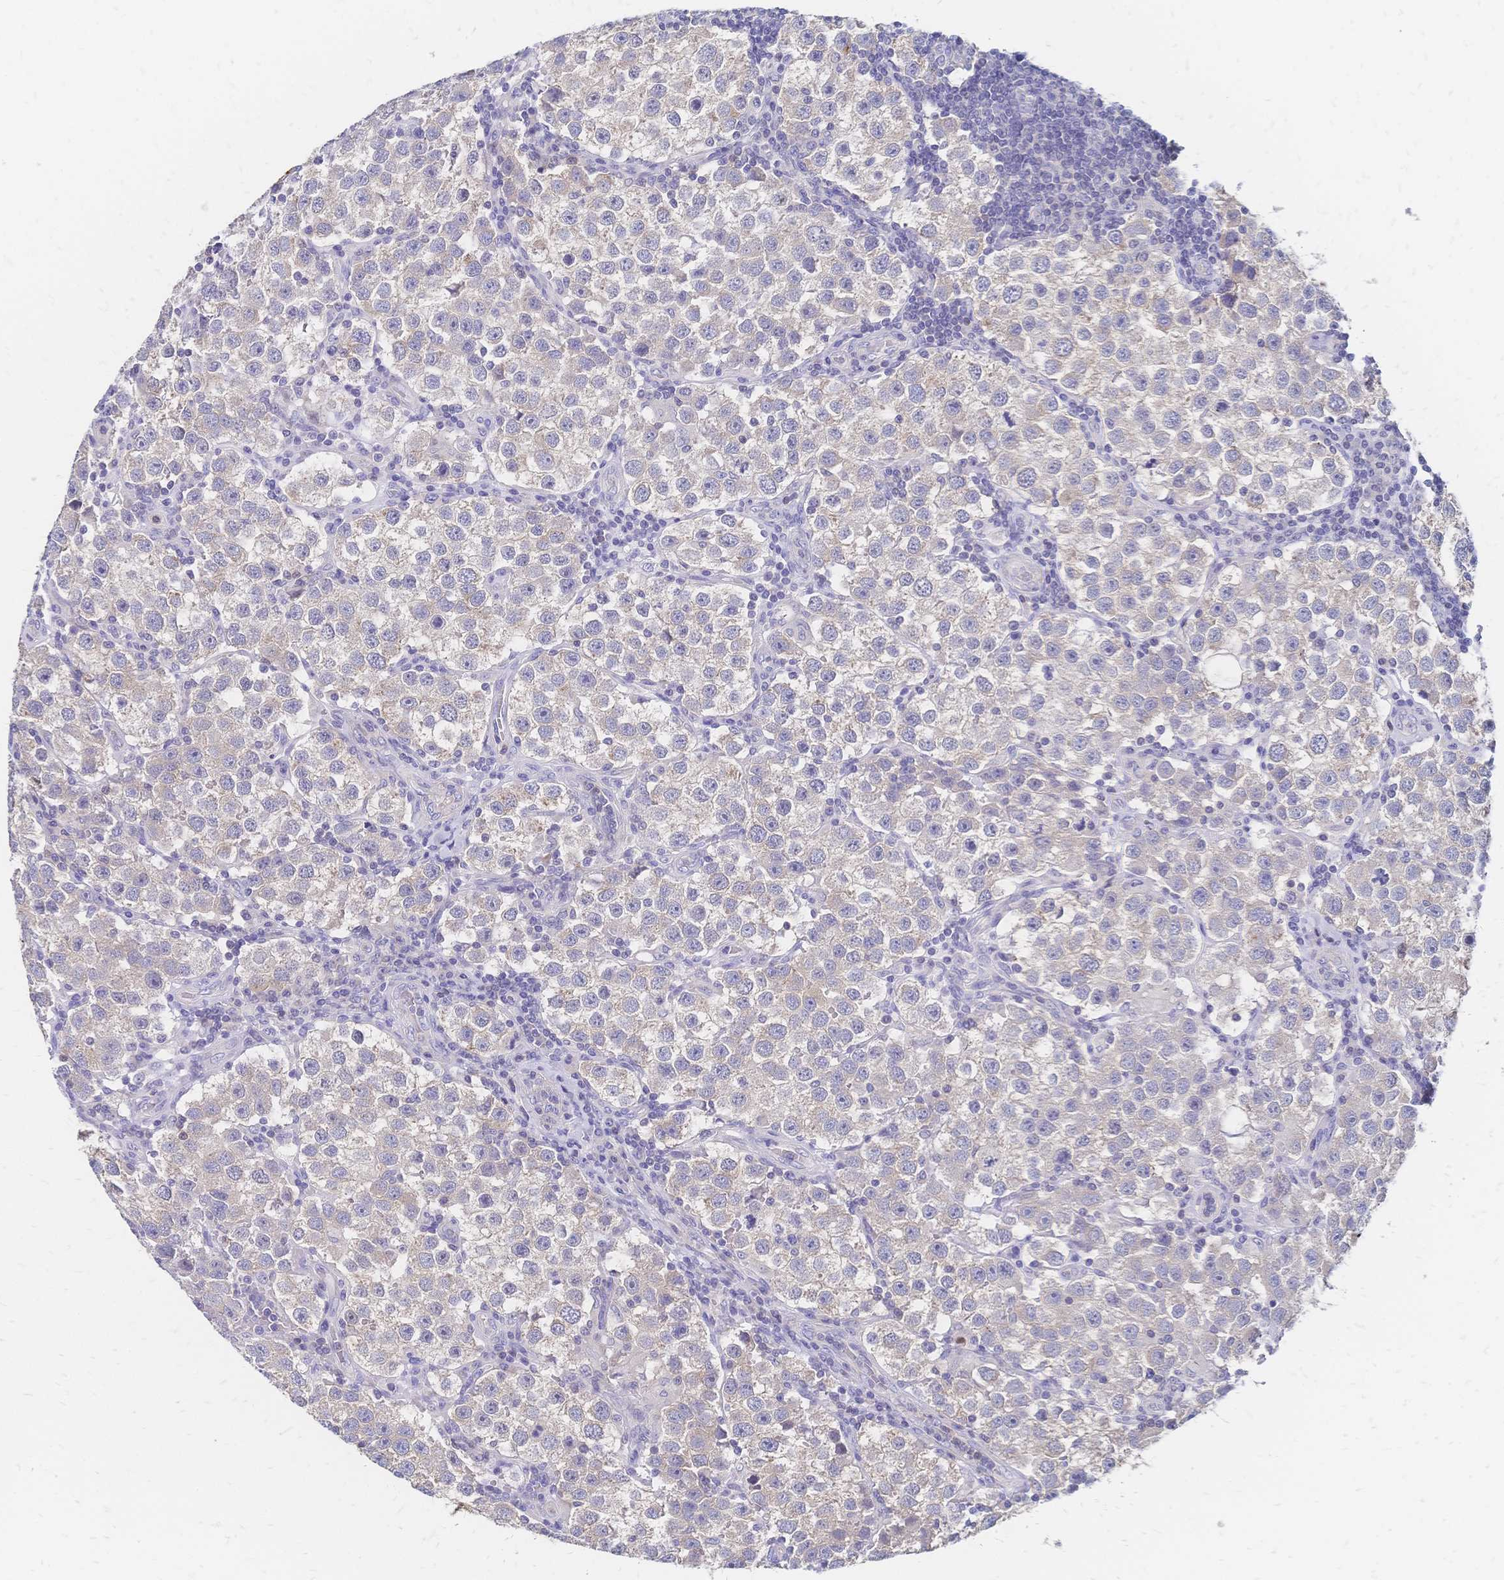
{"staining": {"intensity": "weak", "quantity": ">75%", "location": "cytoplasmic/membranous"}, "tissue": "testis cancer", "cell_type": "Tumor cells", "image_type": "cancer", "snomed": [{"axis": "morphology", "description": "Seminoma, NOS"}, {"axis": "topography", "description": "Testis"}], "caption": "Protein analysis of testis cancer (seminoma) tissue demonstrates weak cytoplasmic/membranous positivity in about >75% of tumor cells.", "gene": "DTNB", "patient": {"sex": "male", "age": 37}}